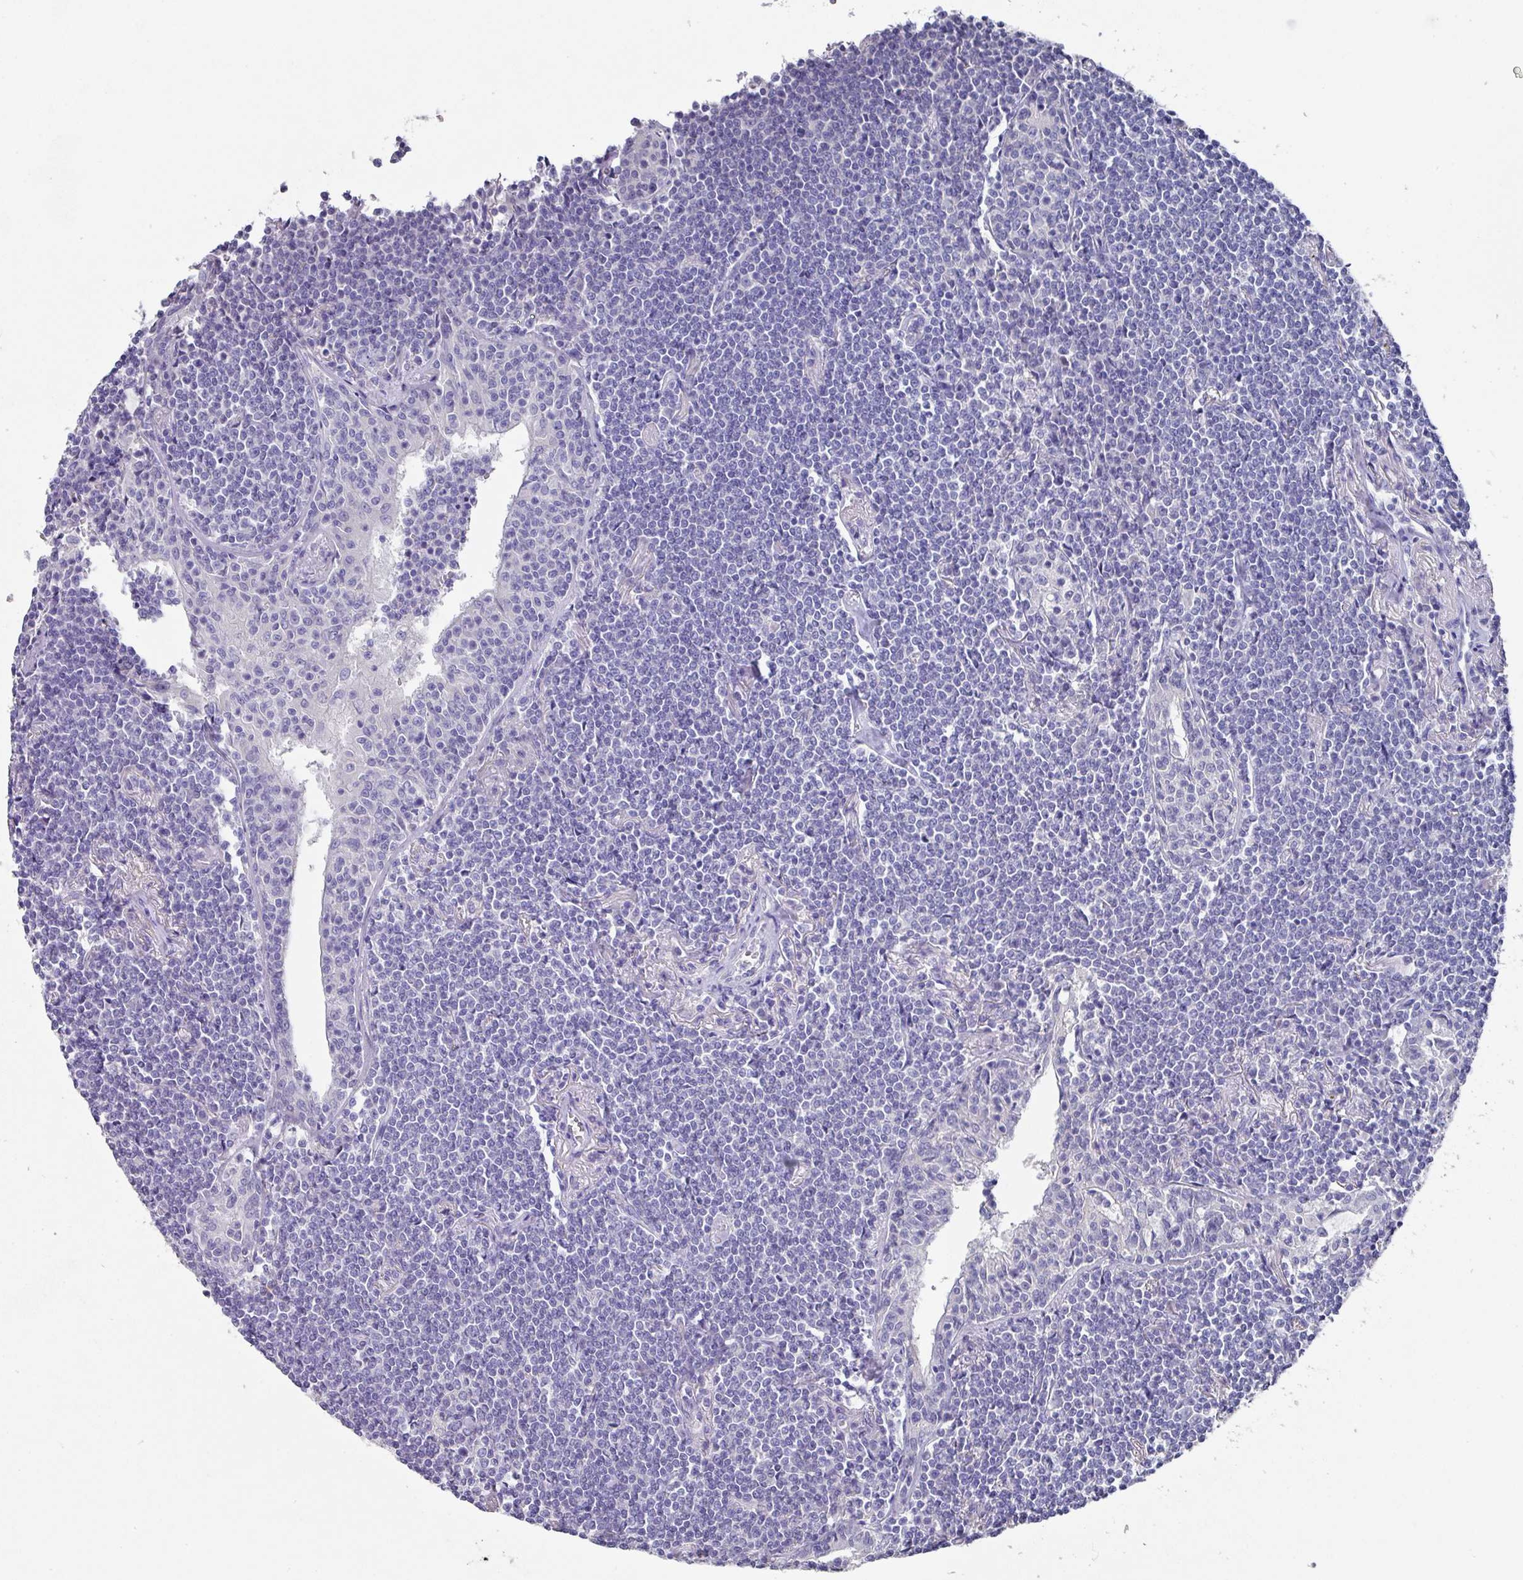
{"staining": {"intensity": "negative", "quantity": "none", "location": "none"}, "tissue": "lymphoma", "cell_type": "Tumor cells", "image_type": "cancer", "snomed": [{"axis": "morphology", "description": "Malignant lymphoma, non-Hodgkin's type, Low grade"}, {"axis": "topography", "description": "Lung"}], "caption": "Tumor cells show no significant expression in lymphoma. (DAB immunohistochemistry (IHC) with hematoxylin counter stain).", "gene": "DAZL", "patient": {"sex": "female", "age": 71}}